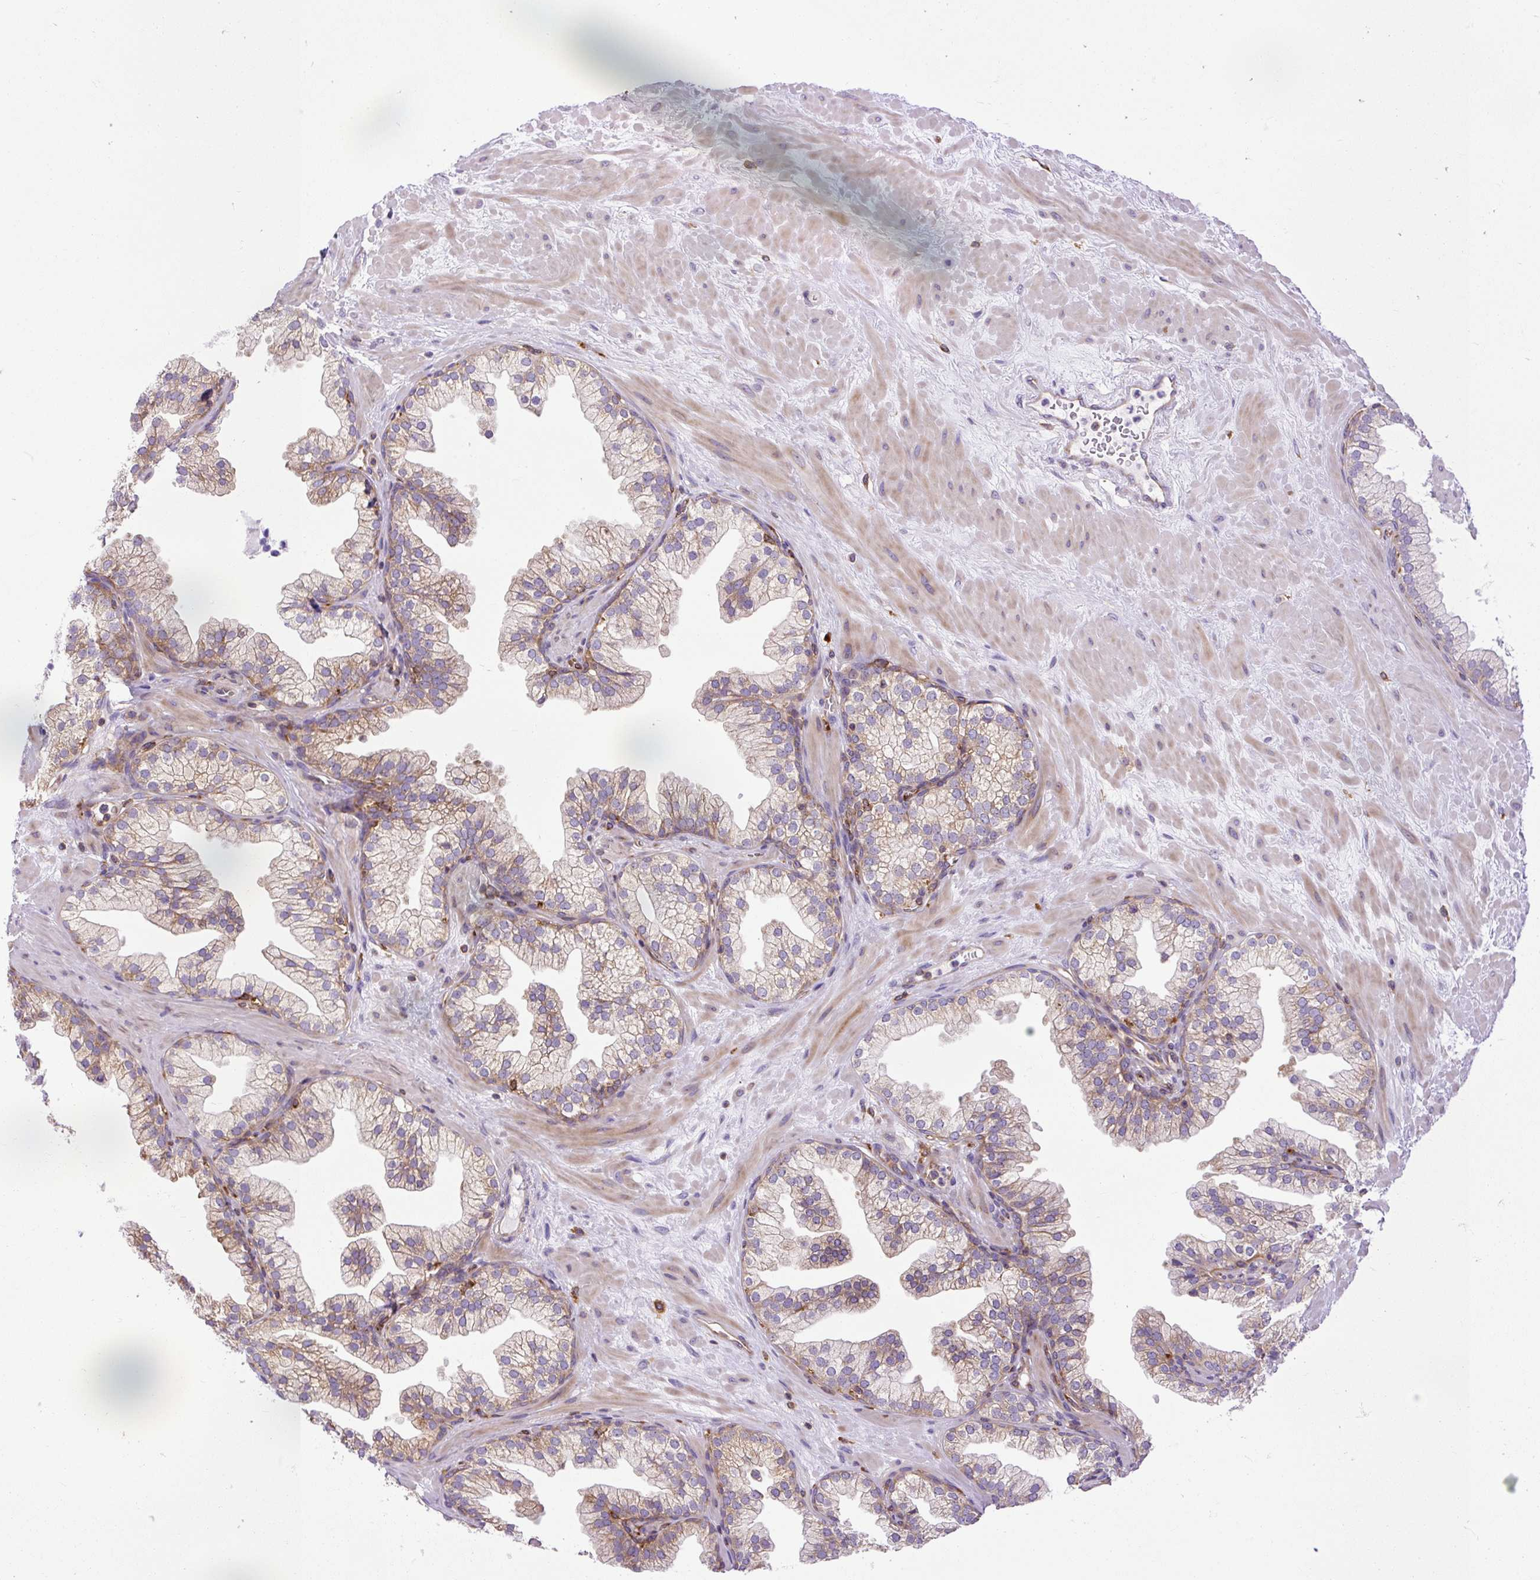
{"staining": {"intensity": "moderate", "quantity": "<25%", "location": "cytoplasmic/membranous"}, "tissue": "prostate", "cell_type": "Glandular cells", "image_type": "normal", "snomed": [{"axis": "morphology", "description": "Normal tissue, NOS"}, {"axis": "topography", "description": "Prostate"}, {"axis": "topography", "description": "Peripheral nerve tissue"}], "caption": "Immunohistochemistry (DAB) staining of unremarkable prostate shows moderate cytoplasmic/membranous protein positivity in approximately <25% of glandular cells.", "gene": "MAP1S", "patient": {"sex": "male", "age": 61}}